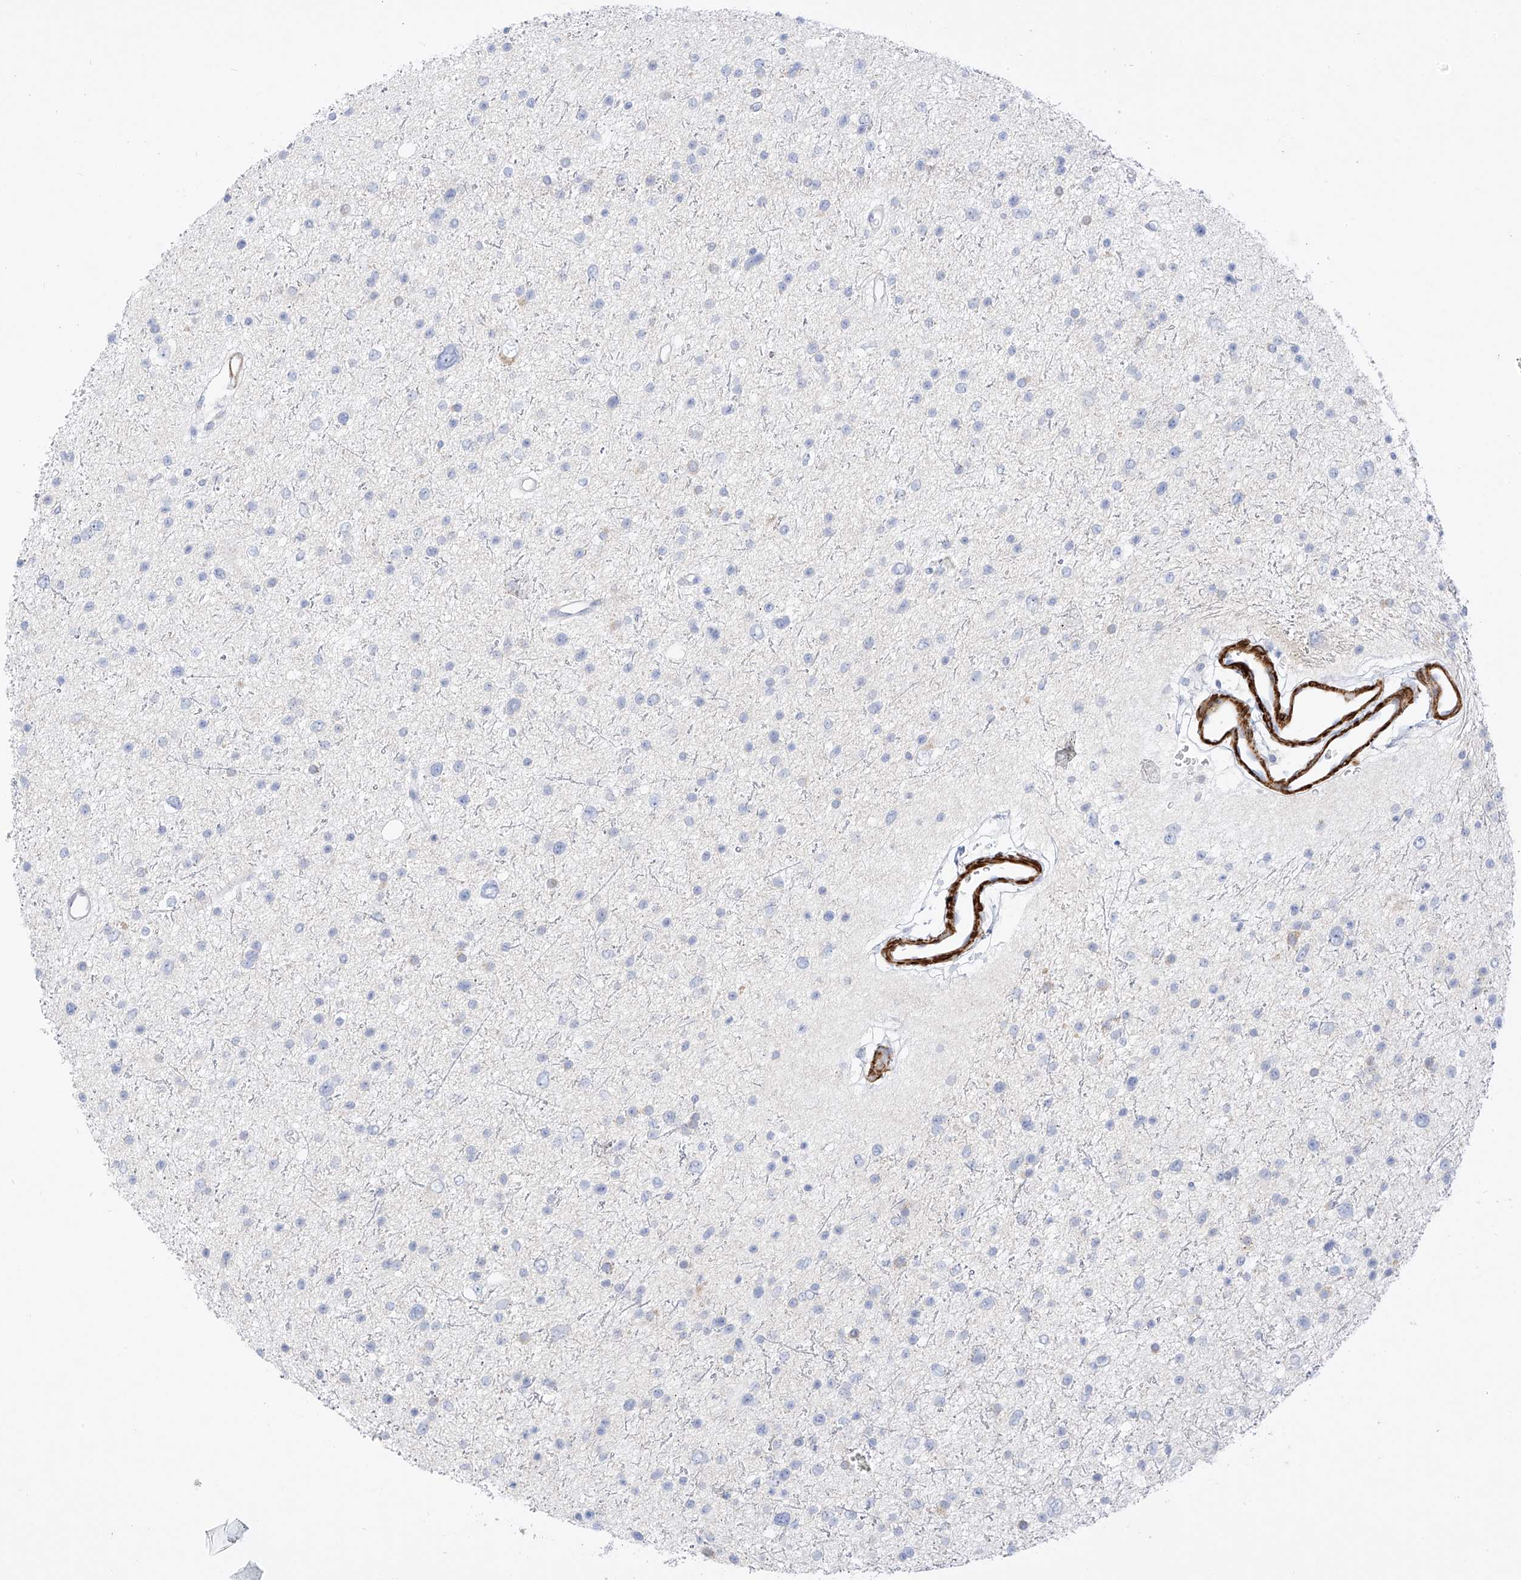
{"staining": {"intensity": "negative", "quantity": "none", "location": "none"}, "tissue": "glioma", "cell_type": "Tumor cells", "image_type": "cancer", "snomed": [{"axis": "morphology", "description": "Glioma, malignant, Low grade"}, {"axis": "topography", "description": "Brain"}], "caption": "Immunohistochemical staining of glioma displays no significant positivity in tumor cells.", "gene": "ST3GAL5", "patient": {"sex": "female", "age": 37}}